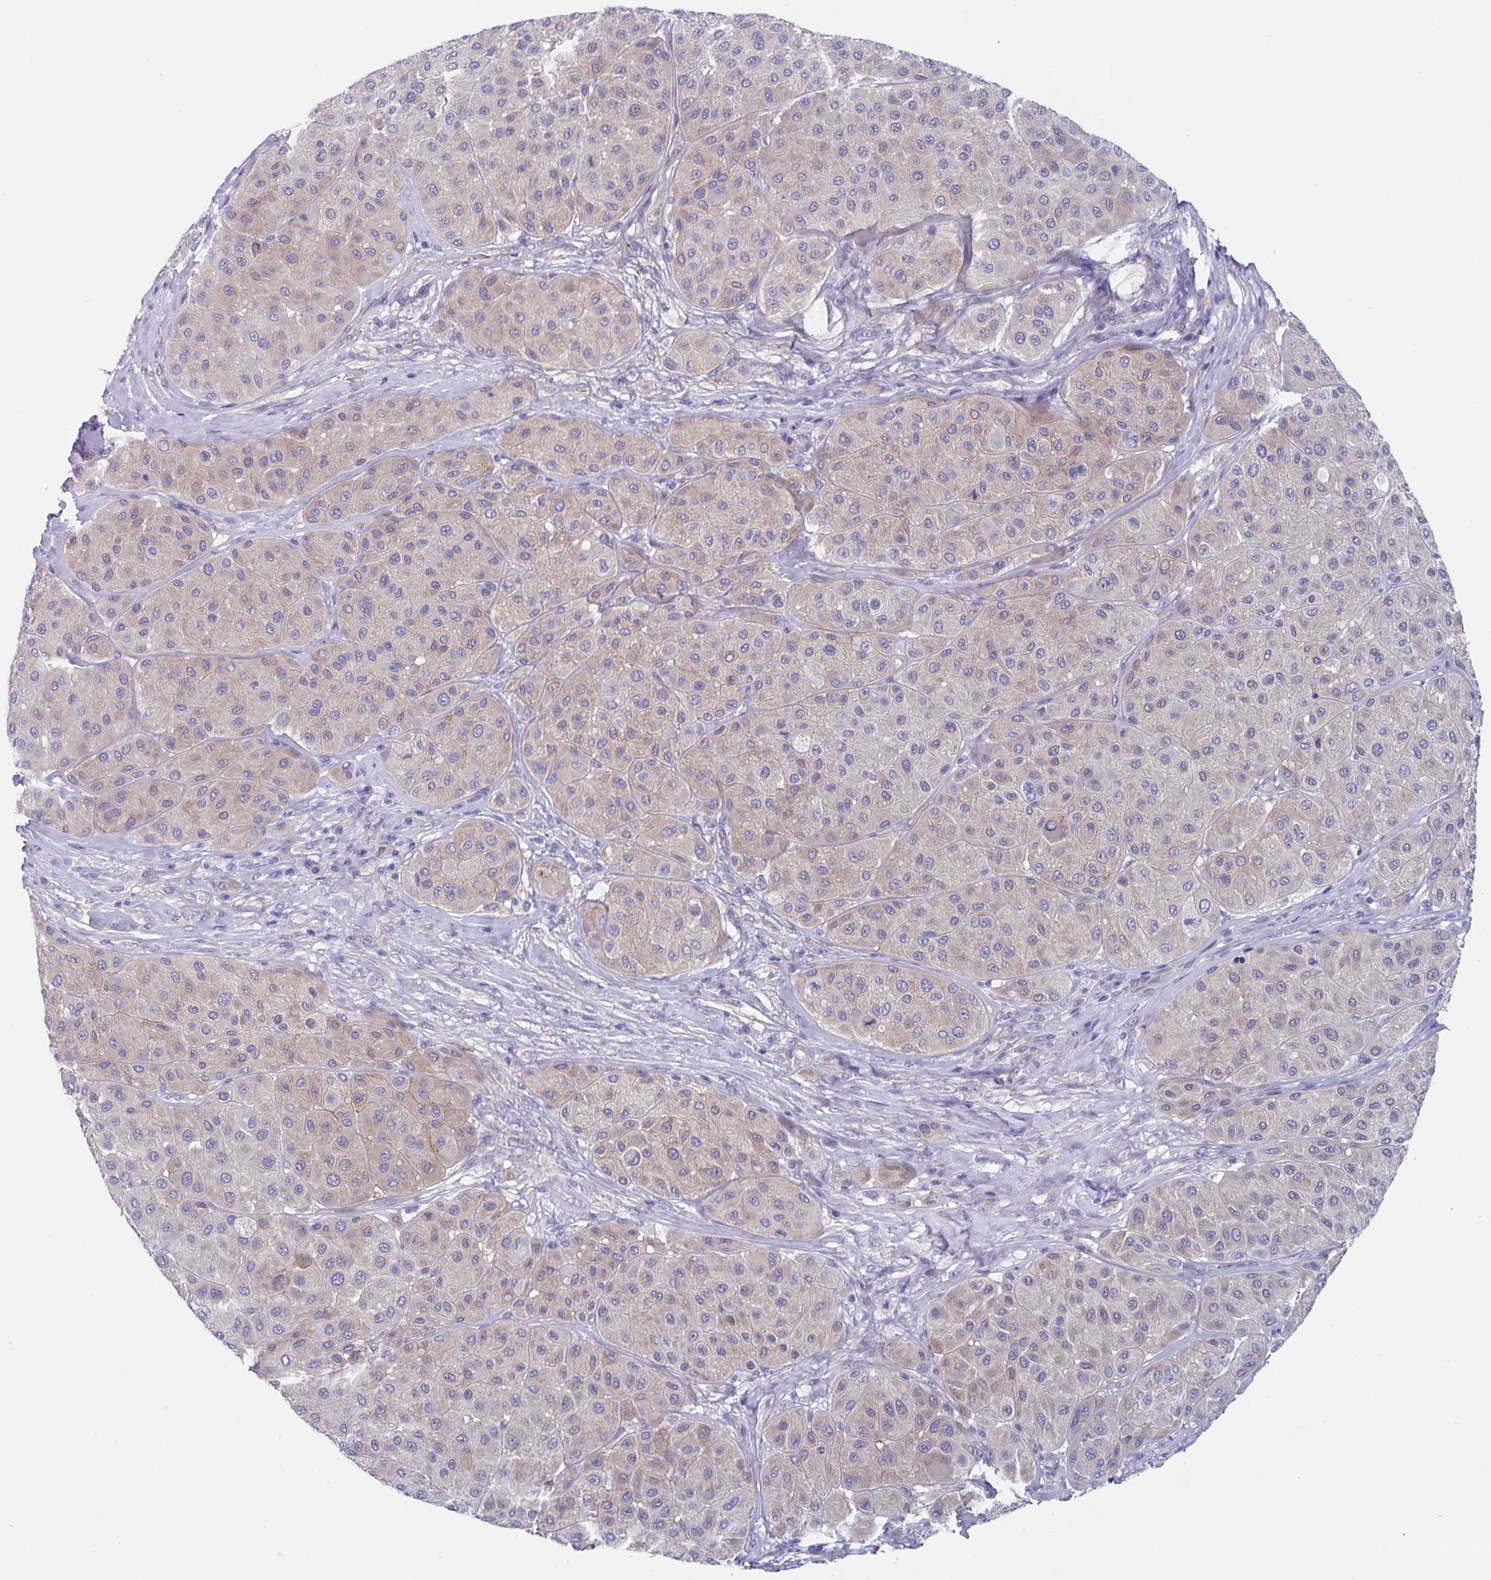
{"staining": {"intensity": "weak", "quantity": ">75%", "location": "cytoplasmic/membranous"}, "tissue": "melanoma", "cell_type": "Tumor cells", "image_type": "cancer", "snomed": [{"axis": "morphology", "description": "Malignant melanoma, Metastatic site"}, {"axis": "topography", "description": "Smooth muscle"}], "caption": "Immunohistochemistry (DAB) staining of malignant melanoma (metastatic site) shows weak cytoplasmic/membranous protein expression in approximately >75% of tumor cells.", "gene": "LPIN3", "patient": {"sex": "male", "age": 41}}